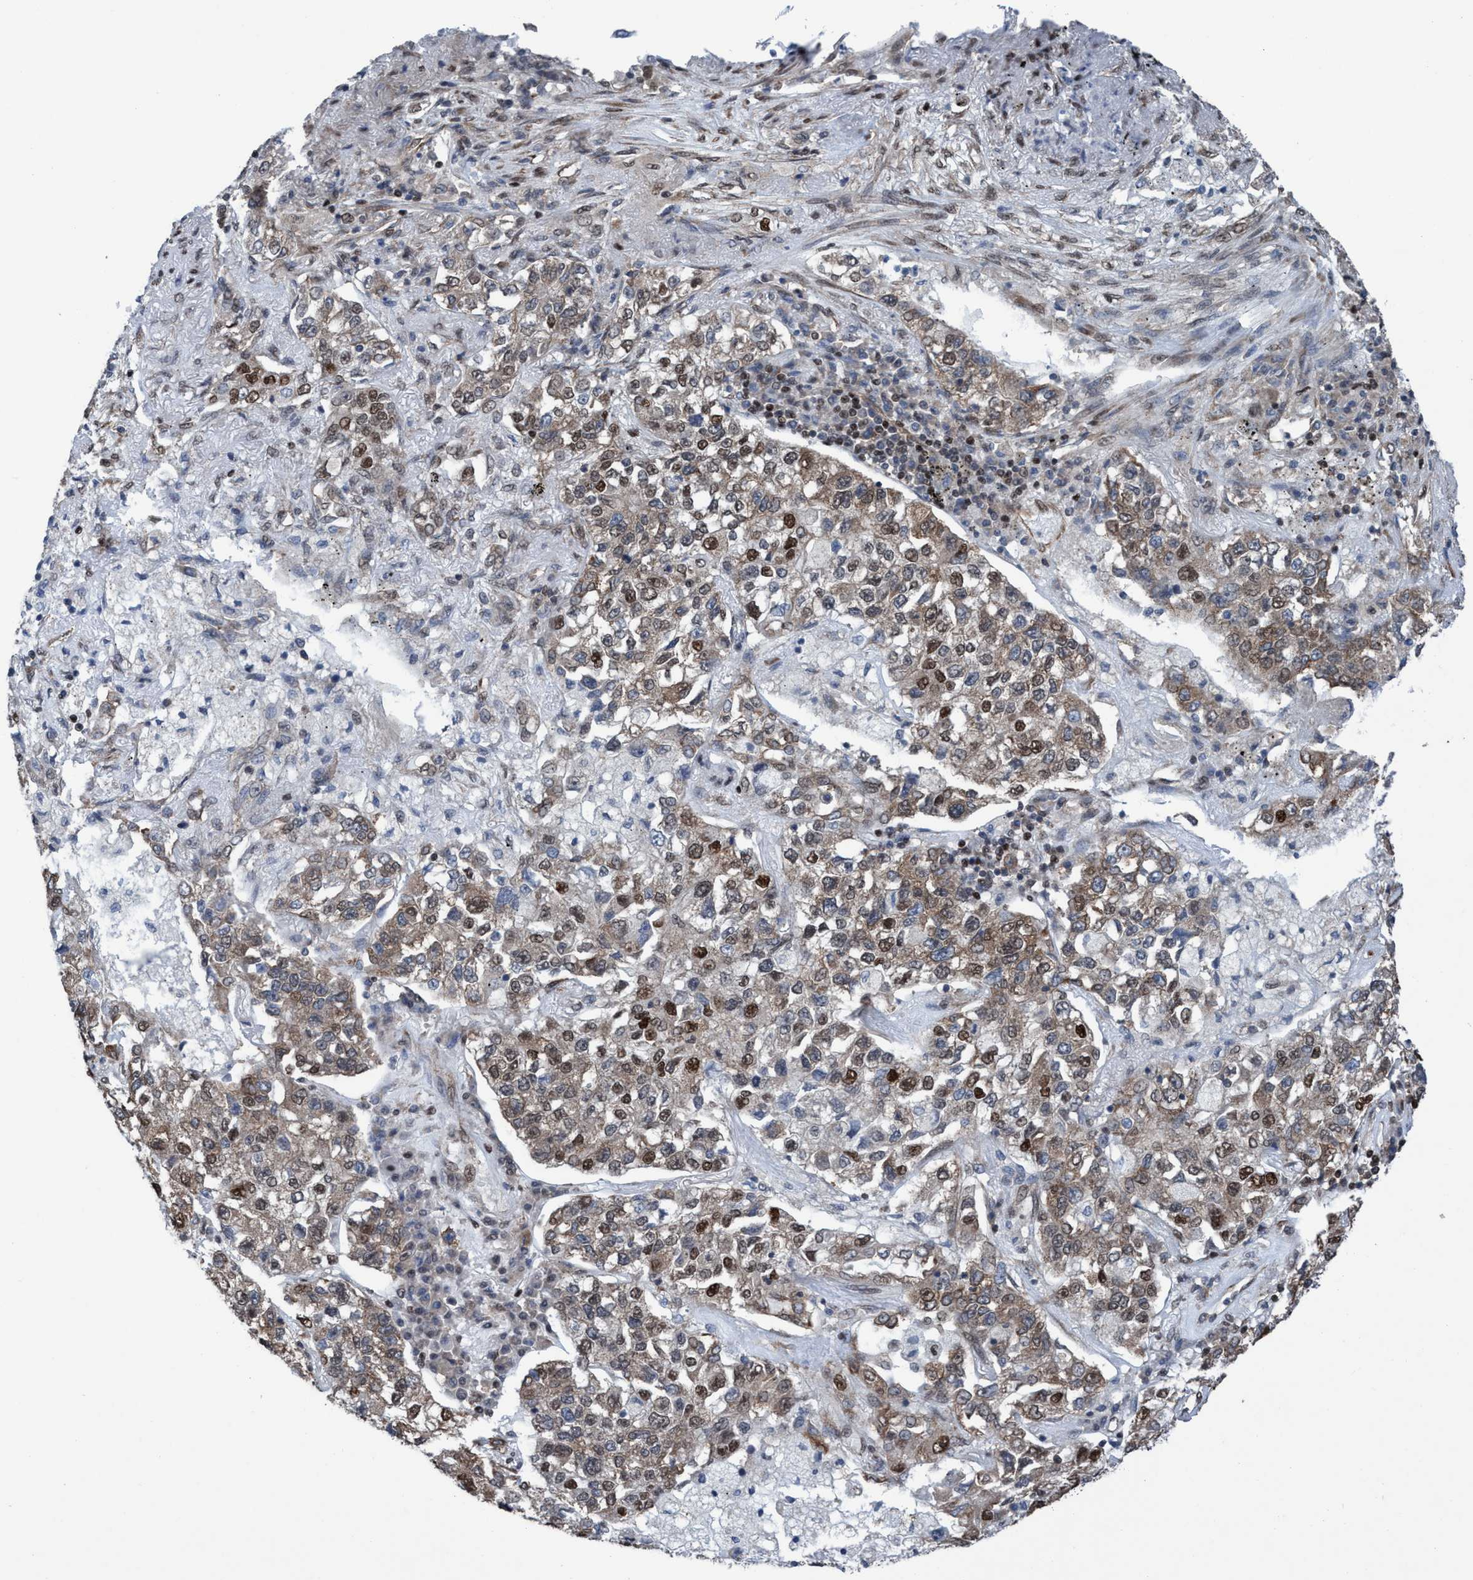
{"staining": {"intensity": "moderate", "quantity": ">75%", "location": "cytoplasmic/membranous,nuclear"}, "tissue": "lung cancer", "cell_type": "Tumor cells", "image_type": "cancer", "snomed": [{"axis": "morphology", "description": "Adenocarcinoma, NOS"}, {"axis": "topography", "description": "Lung"}], "caption": "There is medium levels of moderate cytoplasmic/membranous and nuclear expression in tumor cells of lung adenocarcinoma, as demonstrated by immunohistochemical staining (brown color).", "gene": "METAP2", "patient": {"sex": "male", "age": 49}}